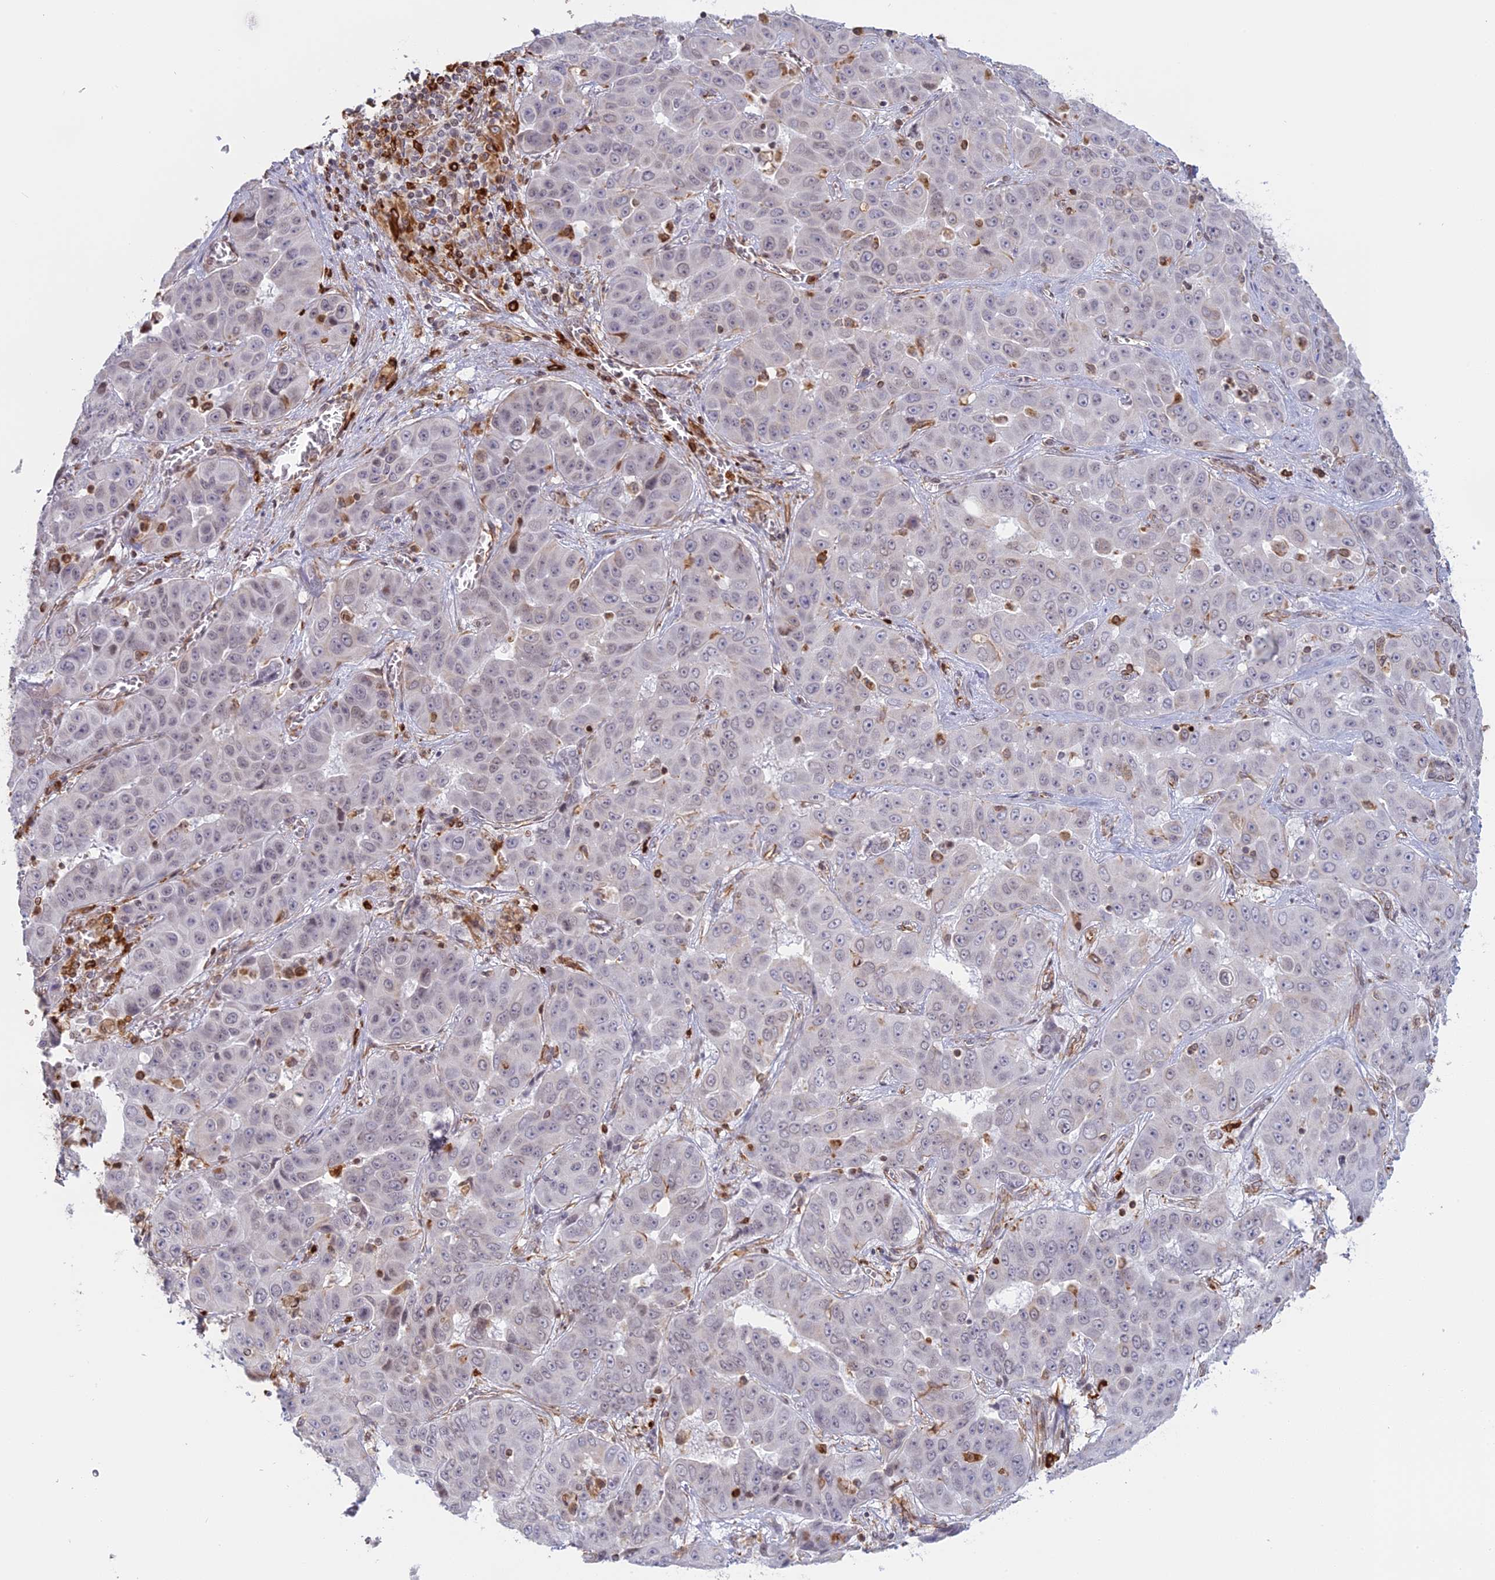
{"staining": {"intensity": "negative", "quantity": "none", "location": "none"}, "tissue": "liver cancer", "cell_type": "Tumor cells", "image_type": "cancer", "snomed": [{"axis": "morphology", "description": "Cholangiocarcinoma"}, {"axis": "topography", "description": "Liver"}], "caption": "Immunohistochemistry of liver cholangiocarcinoma displays no staining in tumor cells.", "gene": "APOBR", "patient": {"sex": "female", "age": 52}}